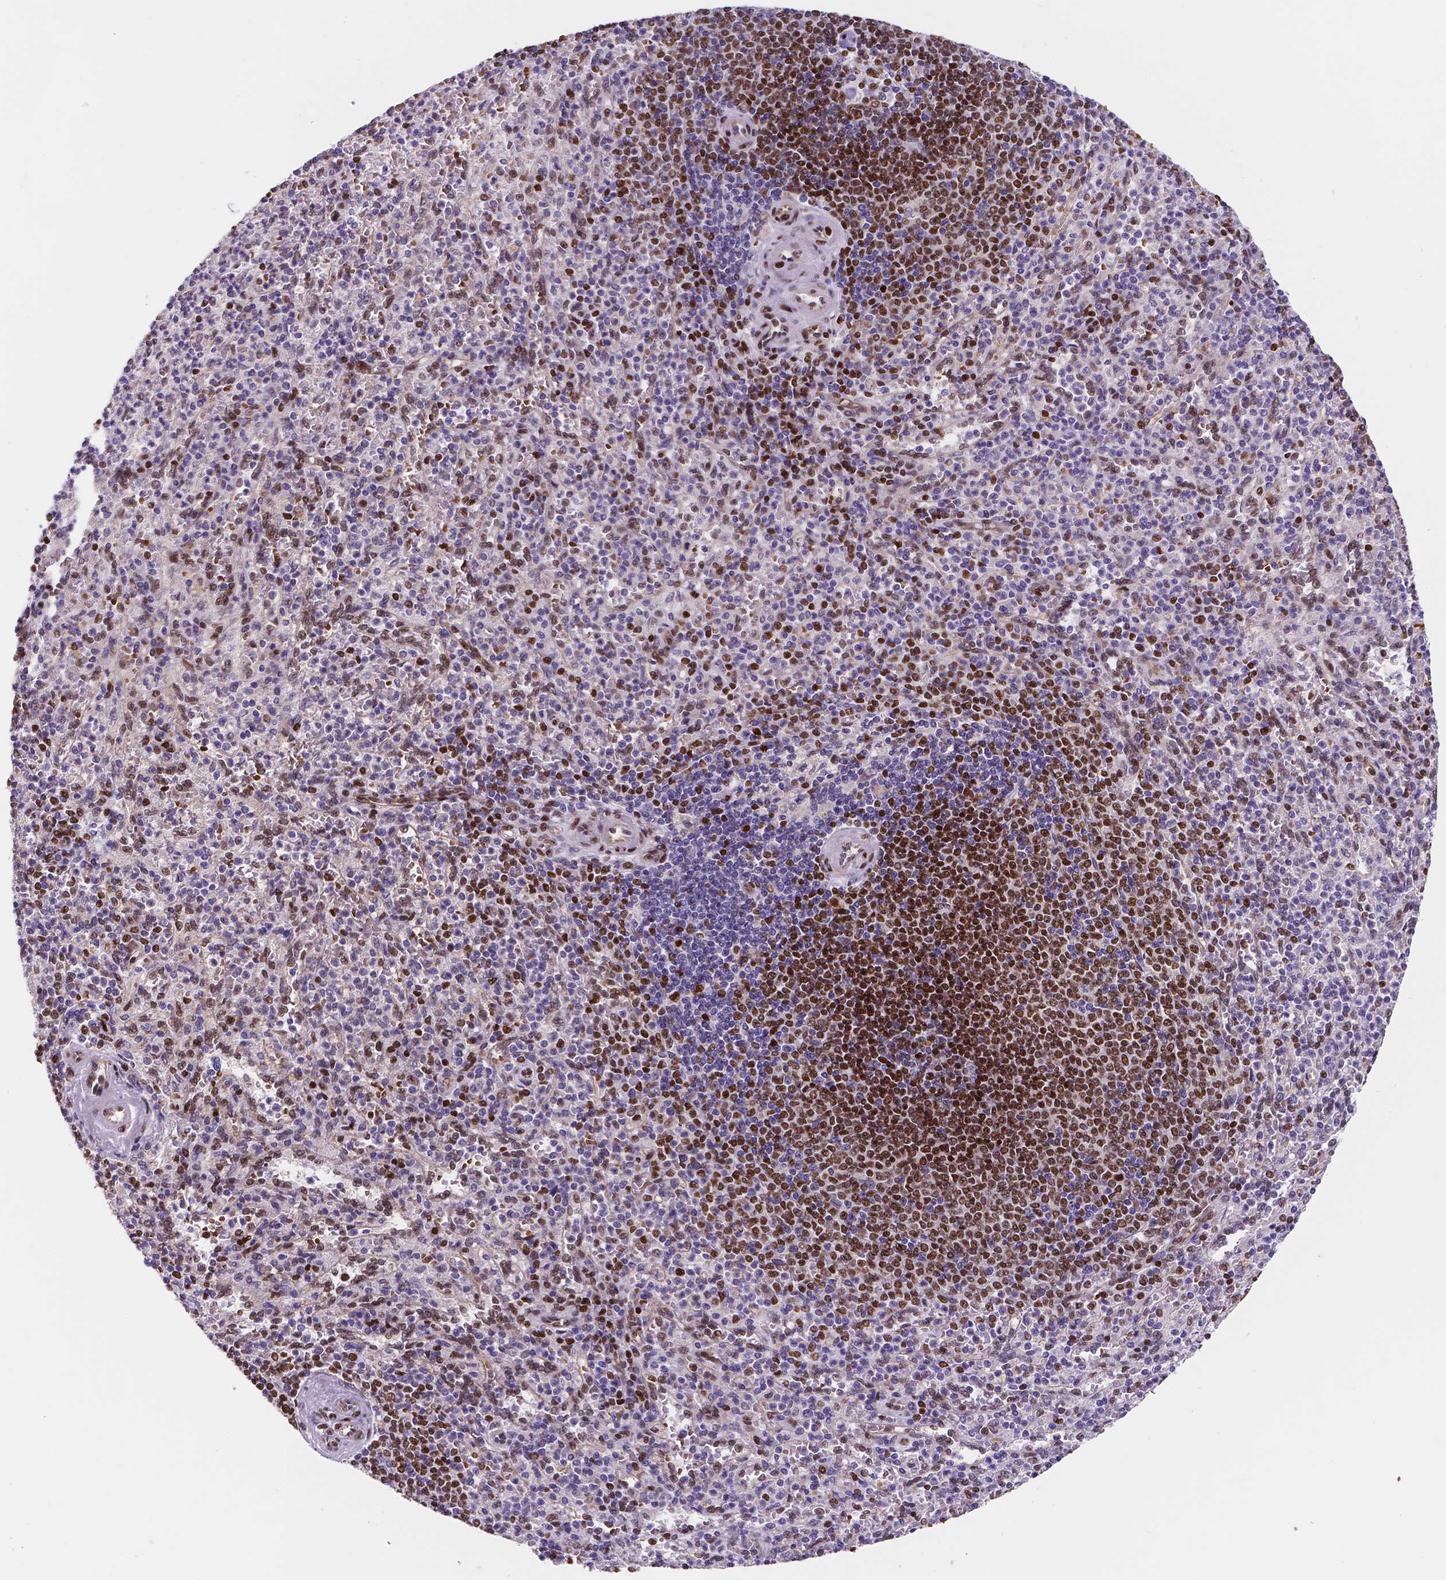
{"staining": {"intensity": "strong", "quantity": ">75%", "location": "nuclear"}, "tissue": "spleen", "cell_type": "Cells in red pulp", "image_type": "normal", "snomed": [{"axis": "morphology", "description": "Normal tissue, NOS"}, {"axis": "topography", "description": "Spleen"}], "caption": "Spleen stained with immunohistochemistry displays strong nuclear positivity in approximately >75% of cells in red pulp. (DAB IHC, brown staining for protein, blue staining for nuclei).", "gene": "MEF2C", "patient": {"sex": "female", "age": 74}}